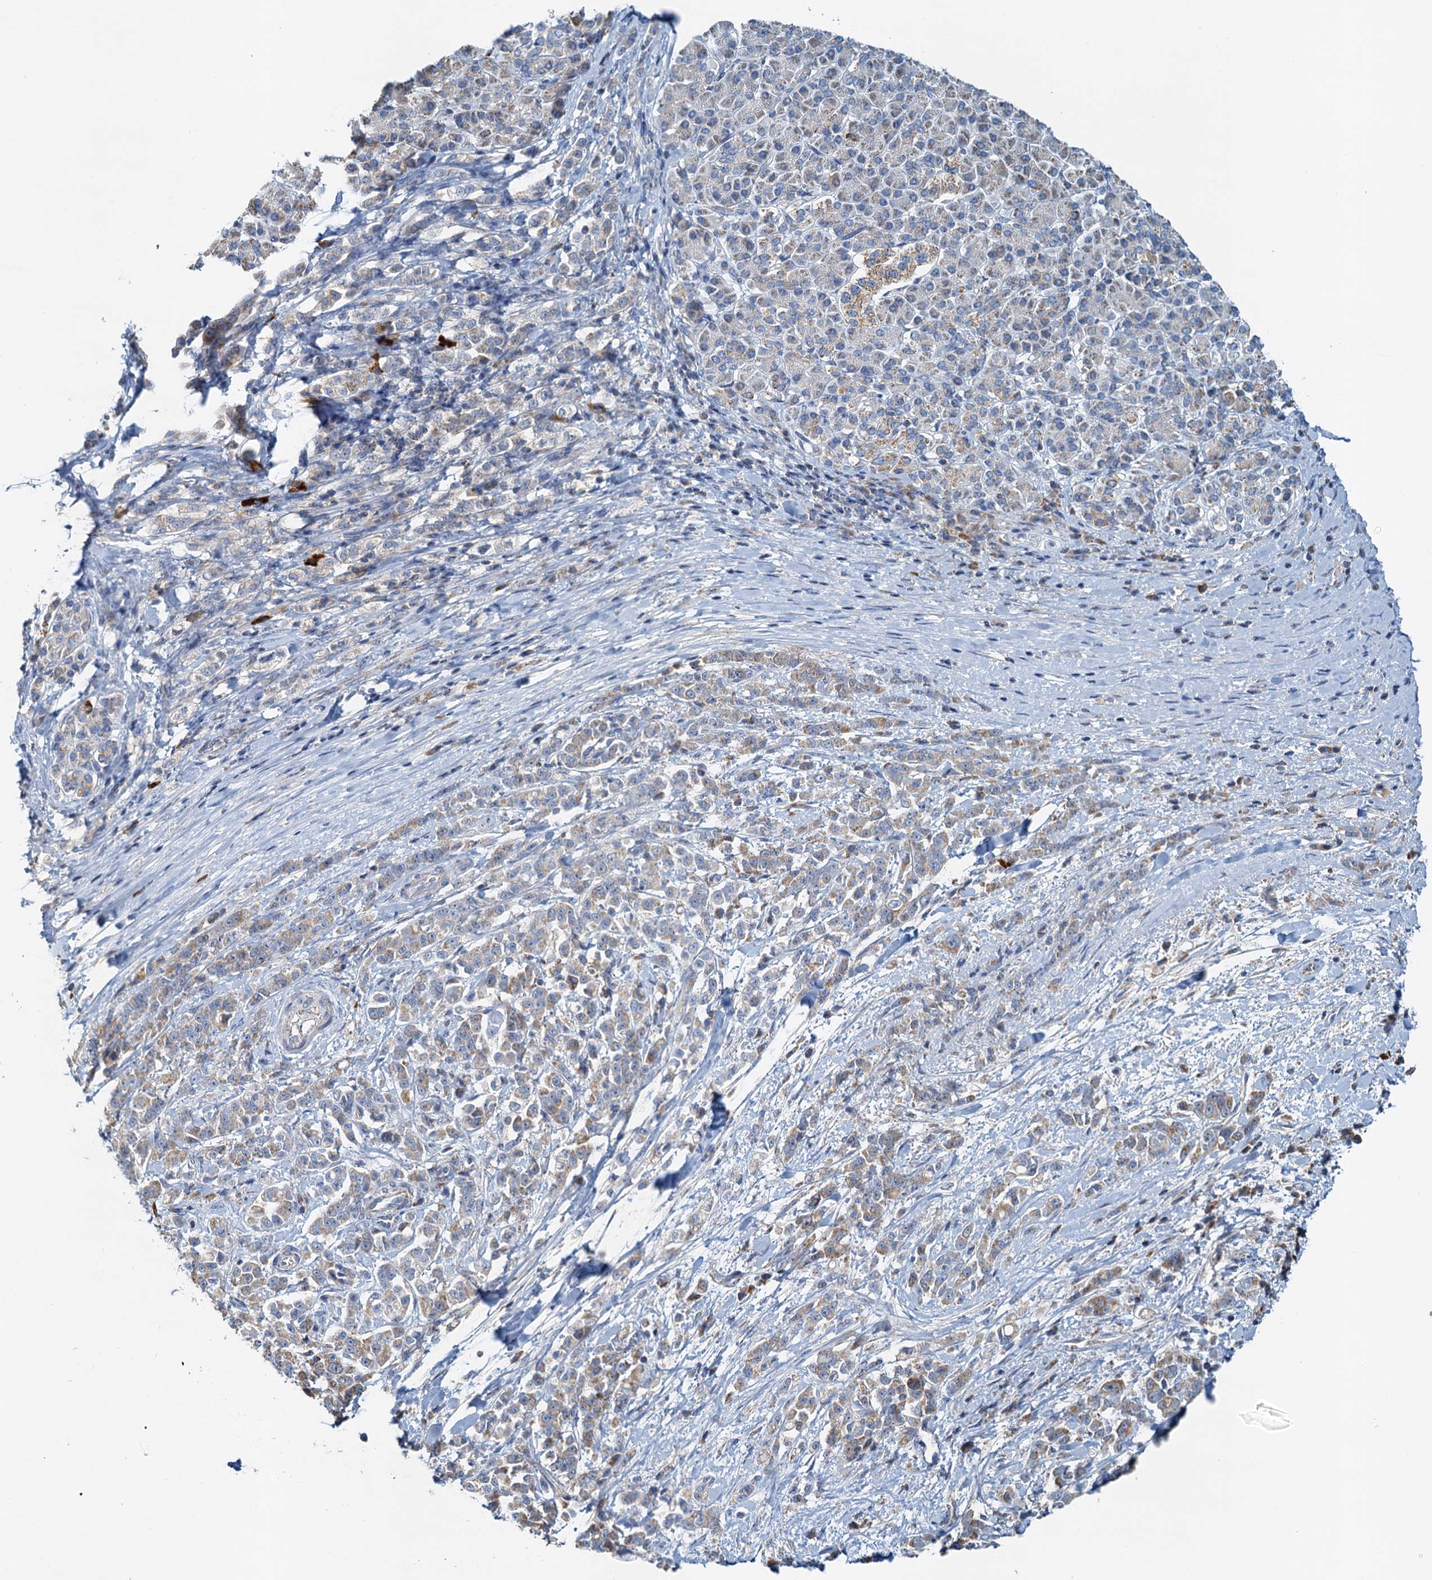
{"staining": {"intensity": "moderate", "quantity": "25%-75%", "location": "cytoplasmic/membranous"}, "tissue": "pancreatic cancer", "cell_type": "Tumor cells", "image_type": "cancer", "snomed": [{"axis": "morphology", "description": "Normal tissue, NOS"}, {"axis": "morphology", "description": "Adenocarcinoma, NOS"}, {"axis": "topography", "description": "Pancreas"}], "caption": "Immunohistochemical staining of human pancreatic adenocarcinoma exhibits moderate cytoplasmic/membranous protein positivity in about 25%-75% of tumor cells.", "gene": "POC1A", "patient": {"sex": "female", "age": 64}}